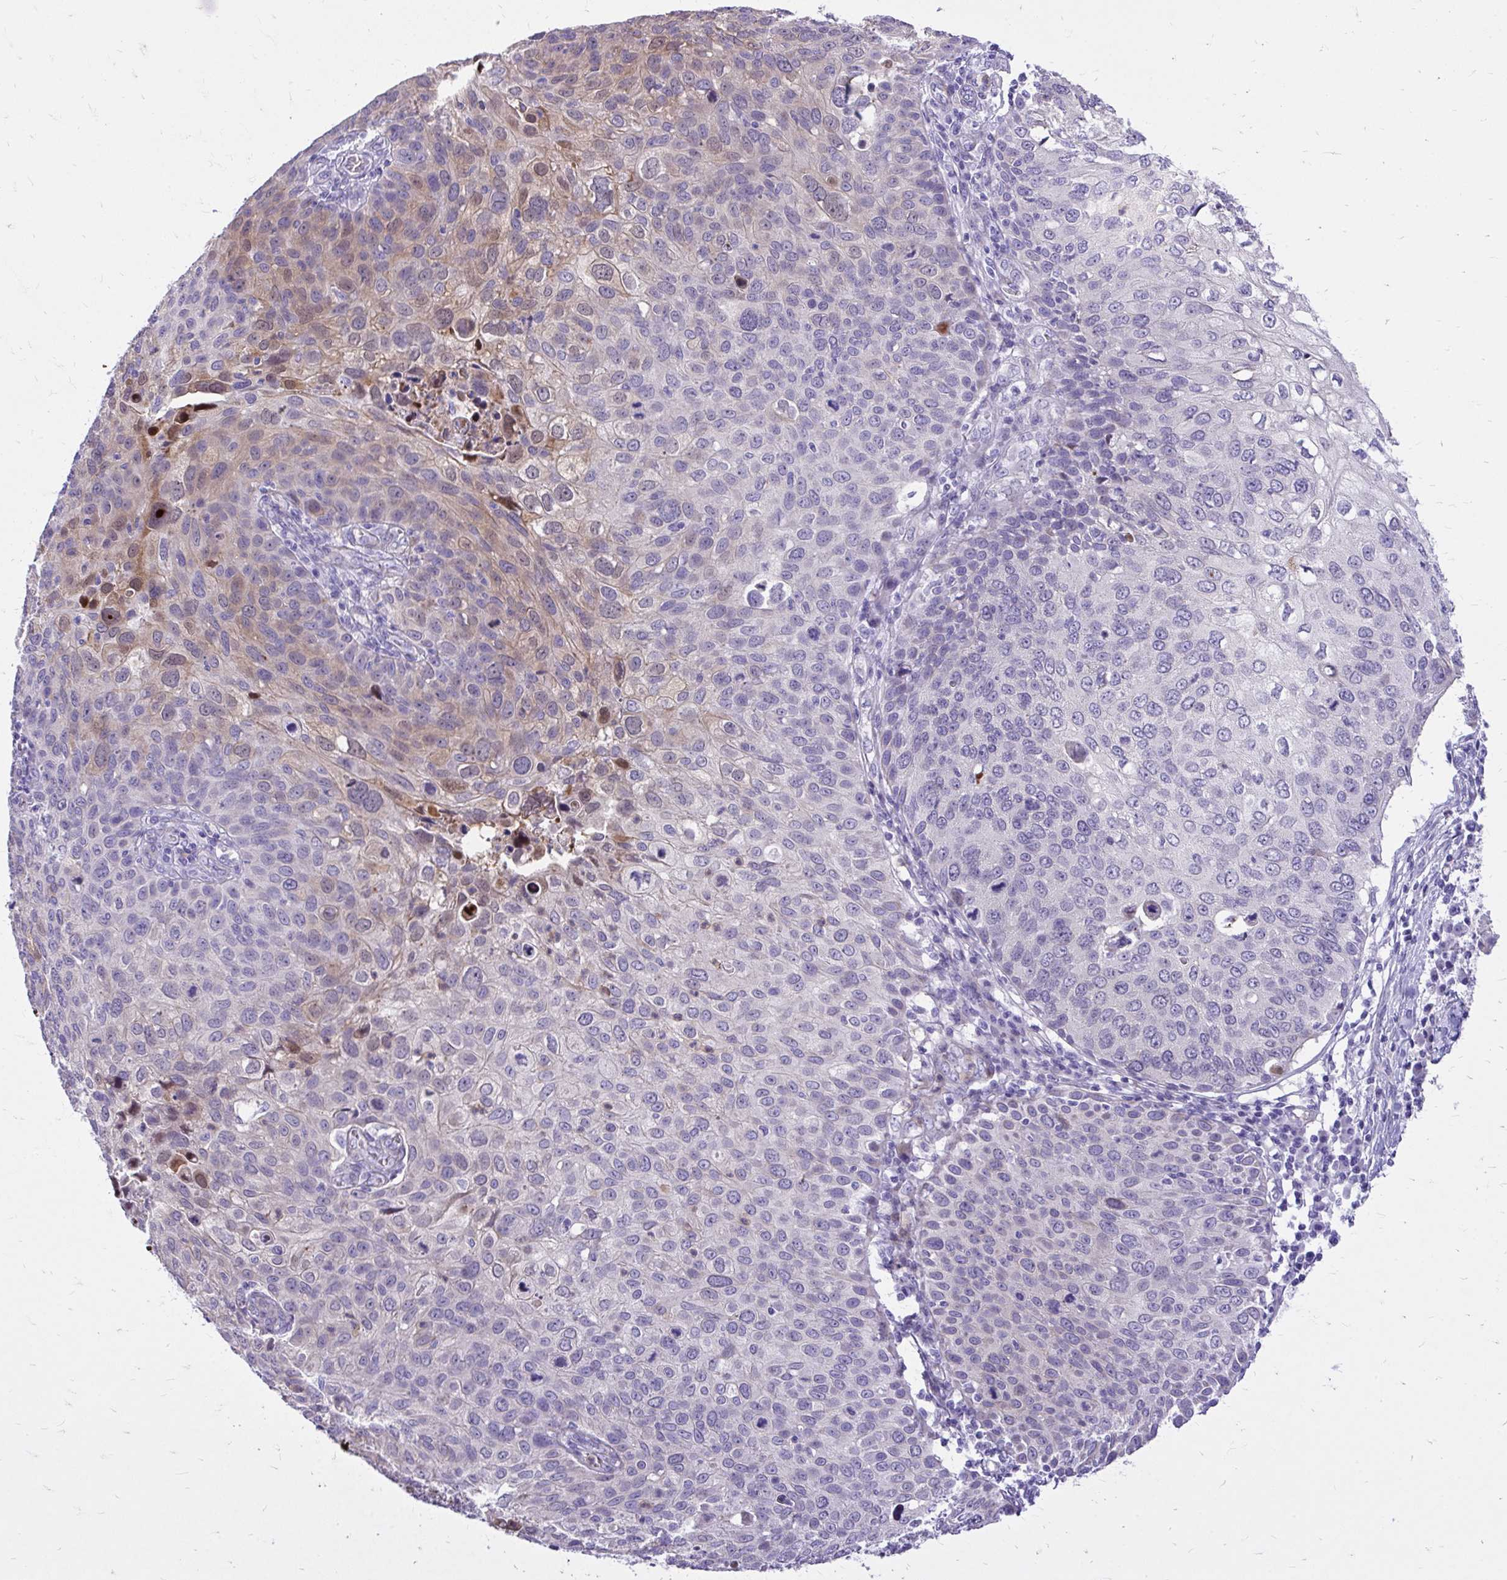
{"staining": {"intensity": "weak", "quantity": "<25%", "location": "cytoplasmic/membranous"}, "tissue": "skin cancer", "cell_type": "Tumor cells", "image_type": "cancer", "snomed": [{"axis": "morphology", "description": "Squamous cell carcinoma, NOS"}, {"axis": "topography", "description": "Skin"}], "caption": "This is an immunohistochemistry photomicrograph of human skin squamous cell carcinoma. There is no expression in tumor cells.", "gene": "ADAMTSL1", "patient": {"sex": "male", "age": 87}}